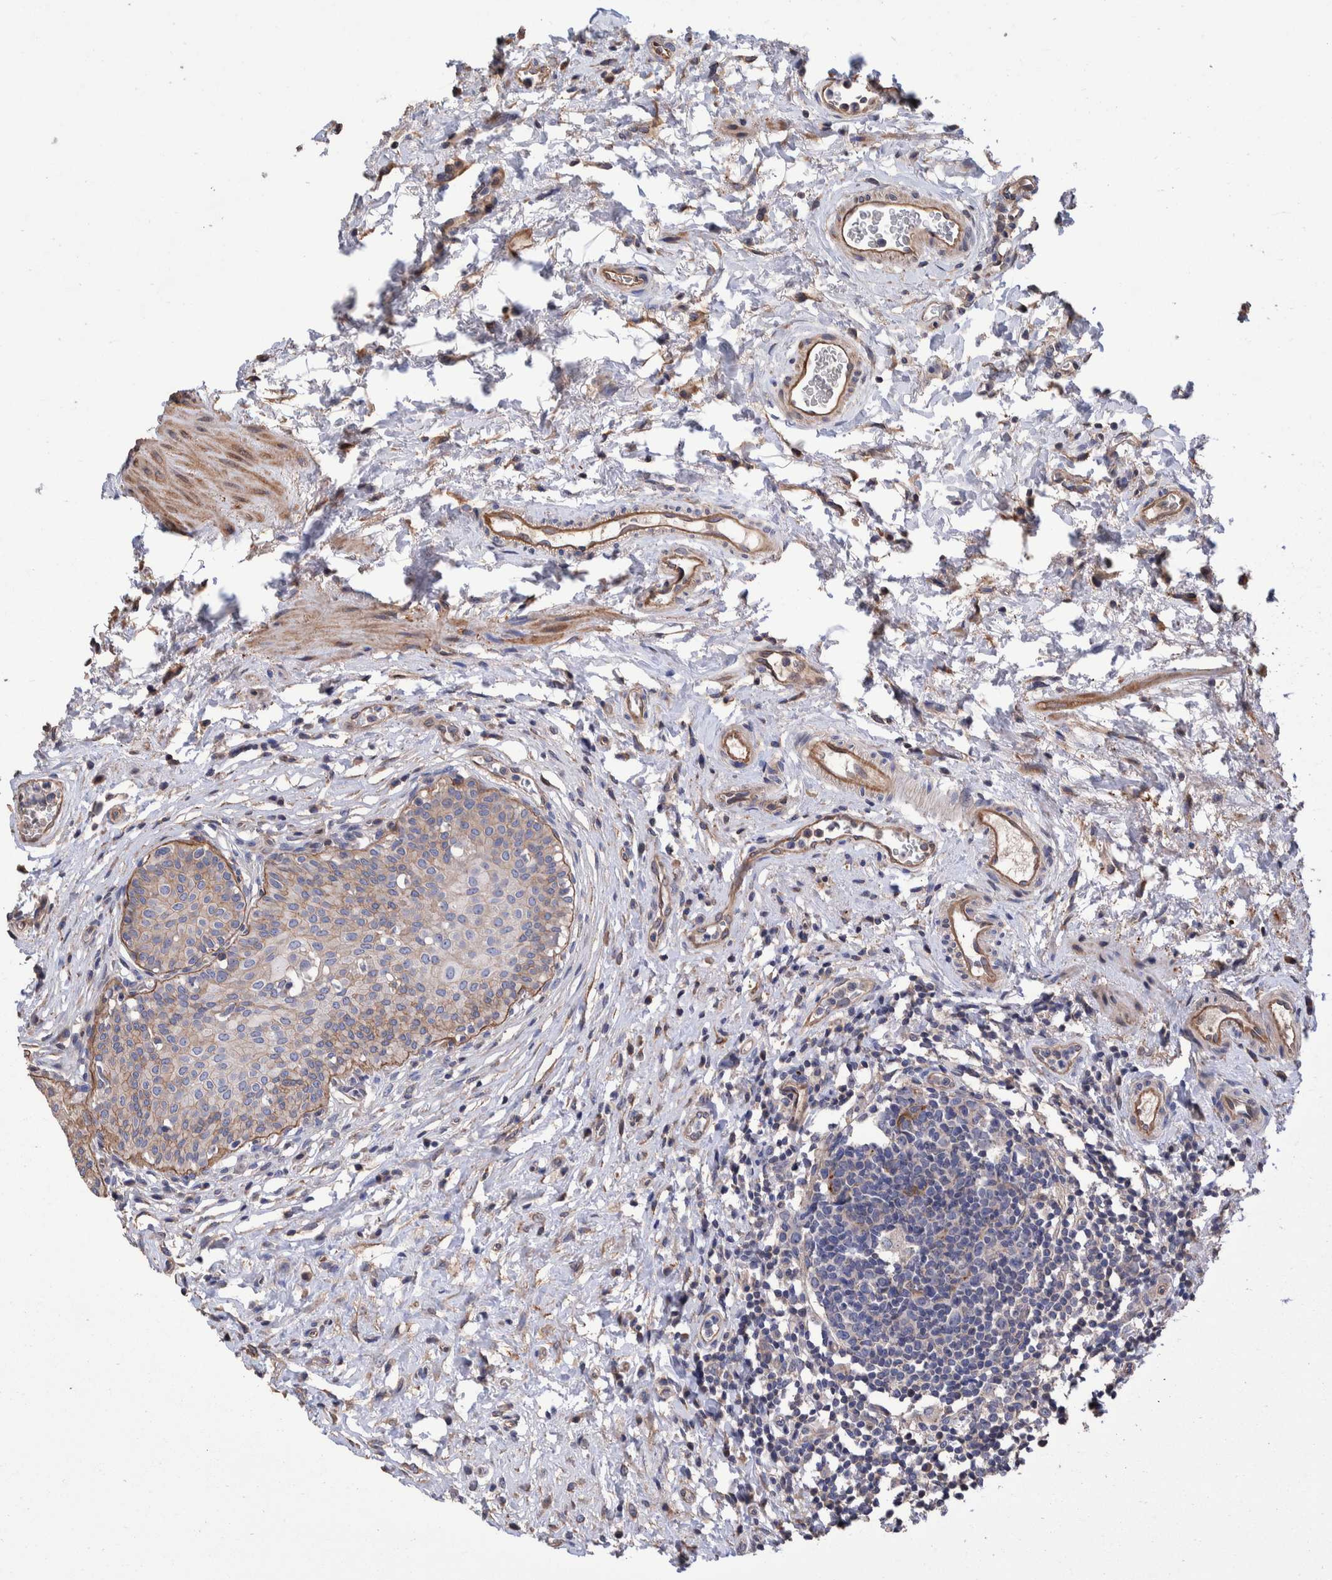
{"staining": {"intensity": "weak", "quantity": "<25%", "location": "cytoplasmic/membranous"}, "tissue": "urothelial cancer", "cell_type": "Tumor cells", "image_type": "cancer", "snomed": [{"axis": "morphology", "description": "Normal tissue, NOS"}, {"axis": "morphology", "description": "Urothelial carcinoma, Low grade"}, {"axis": "topography", "description": "Smooth muscle"}, {"axis": "topography", "description": "Urinary bladder"}], "caption": "This is an IHC photomicrograph of human urothelial carcinoma (low-grade). There is no positivity in tumor cells.", "gene": "SLC45A4", "patient": {"sex": "male", "age": 60}}